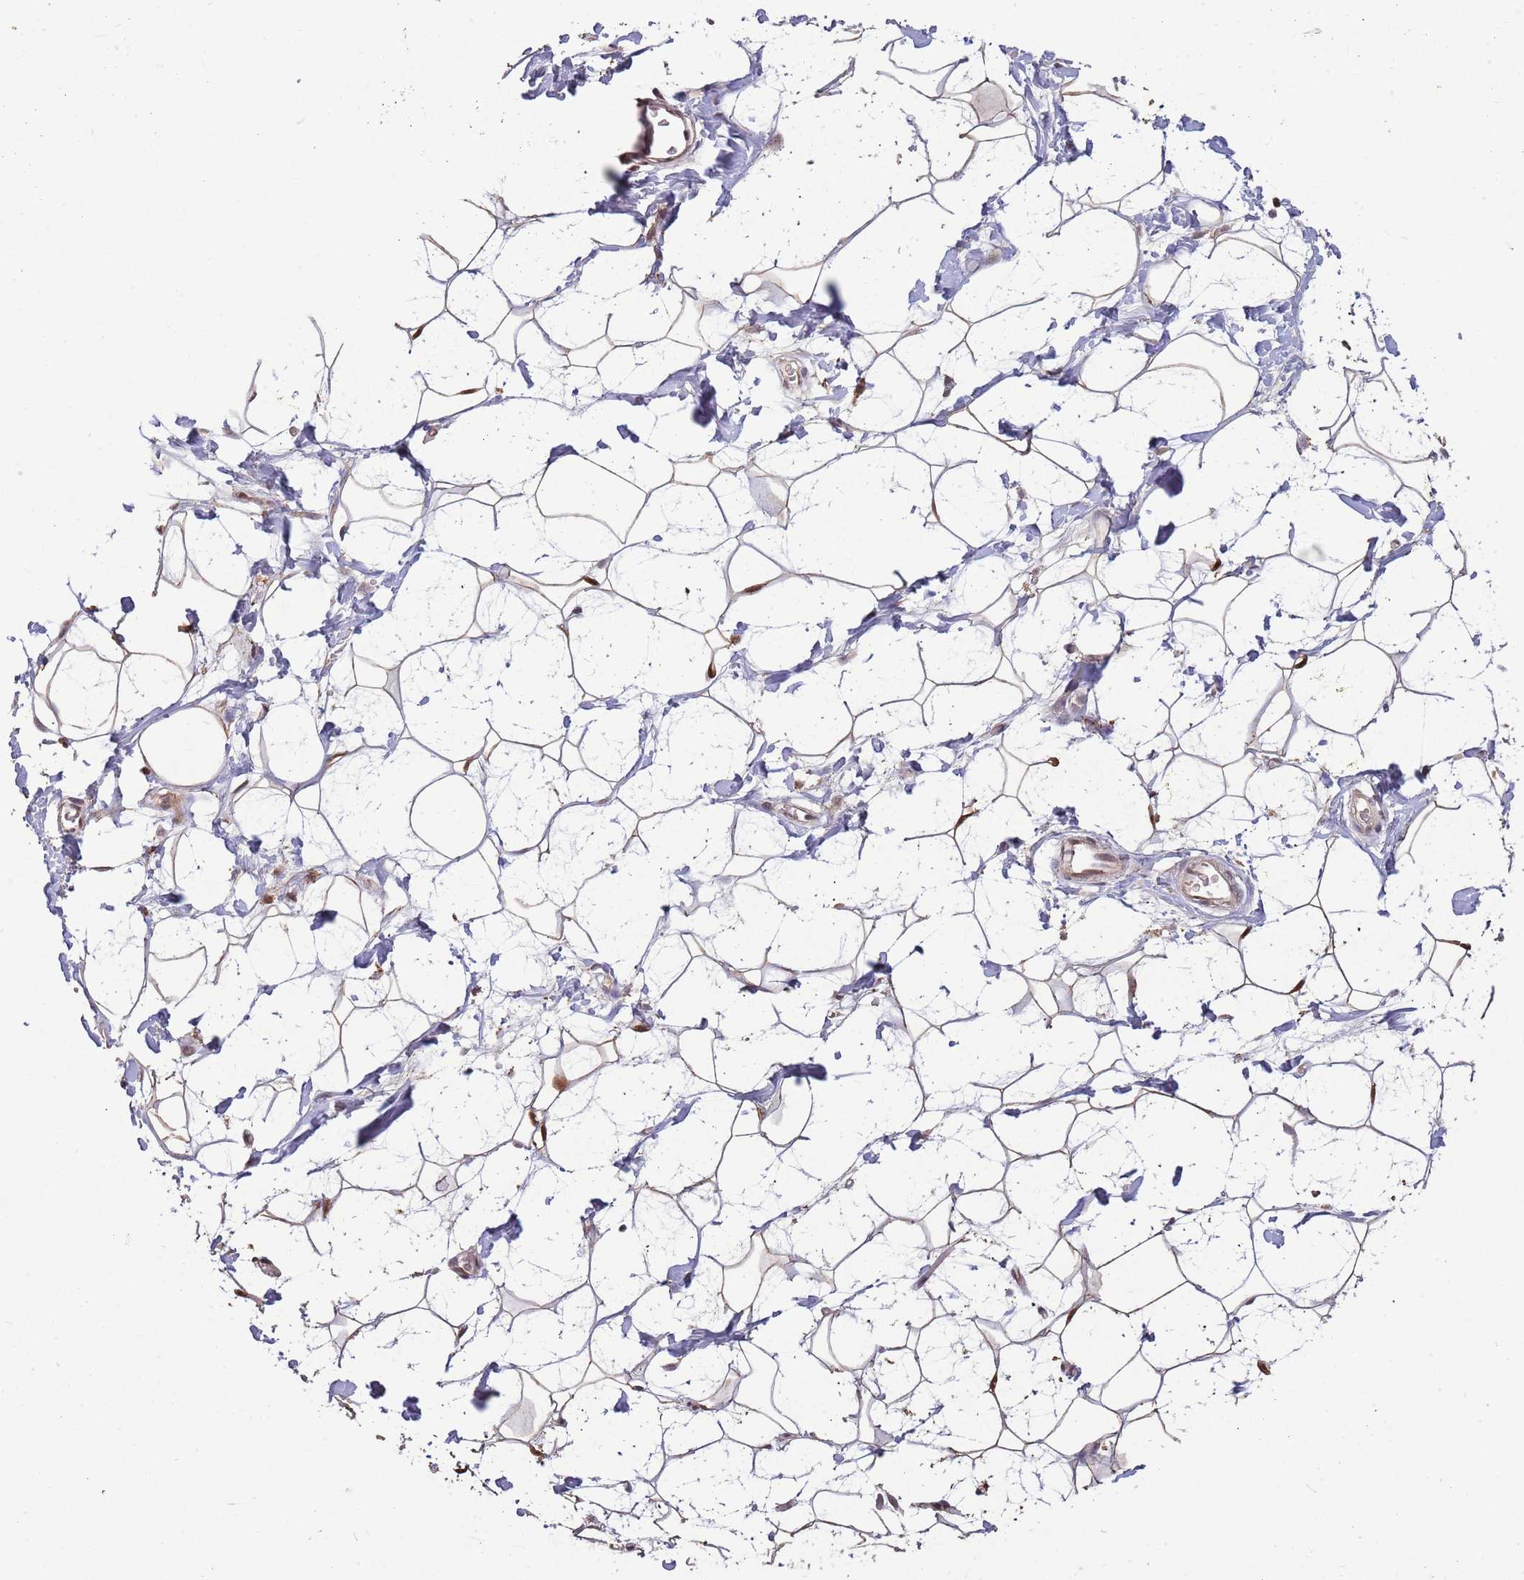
{"staining": {"intensity": "moderate", "quantity": "<25%", "location": "cytoplasmic/membranous,nuclear"}, "tissue": "adipose tissue", "cell_type": "Adipocytes", "image_type": "normal", "snomed": [{"axis": "morphology", "description": "Normal tissue, NOS"}, {"axis": "topography", "description": "Breast"}], "caption": "The photomicrograph displays immunohistochemical staining of benign adipose tissue. There is moderate cytoplasmic/membranous,nuclear staining is appreciated in about <25% of adipocytes. The staining was performed using DAB to visualize the protein expression in brown, while the nuclei were stained in blue with hematoxylin (Magnification: 20x).", "gene": "ZNF639", "patient": {"sex": "female", "age": 26}}